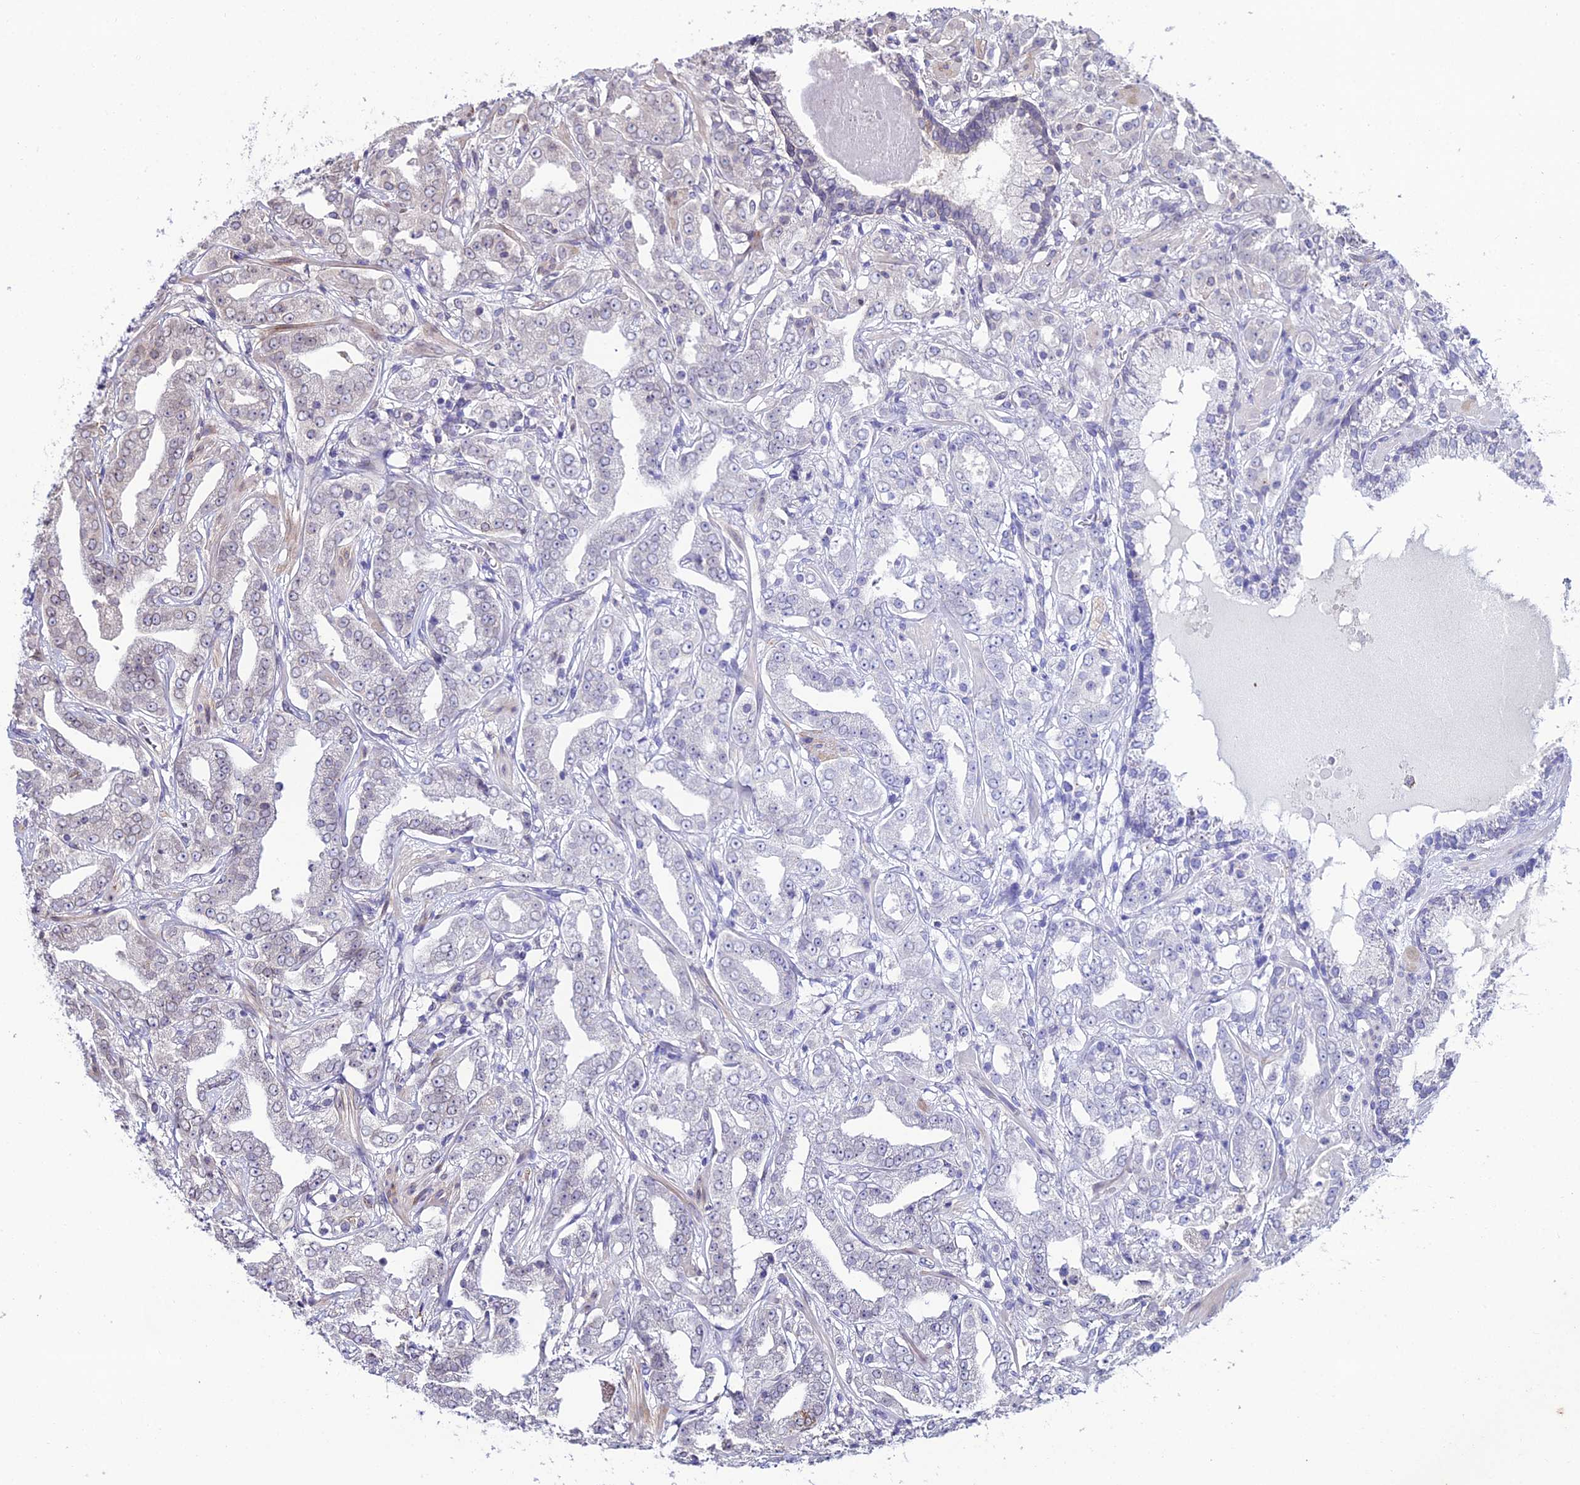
{"staining": {"intensity": "negative", "quantity": "none", "location": "none"}, "tissue": "prostate cancer", "cell_type": "Tumor cells", "image_type": "cancer", "snomed": [{"axis": "morphology", "description": "Adenocarcinoma, High grade"}, {"axis": "topography", "description": "Prostate"}], "caption": "A micrograph of high-grade adenocarcinoma (prostate) stained for a protein exhibits no brown staining in tumor cells.", "gene": "DDX19A", "patient": {"sex": "male", "age": 63}}